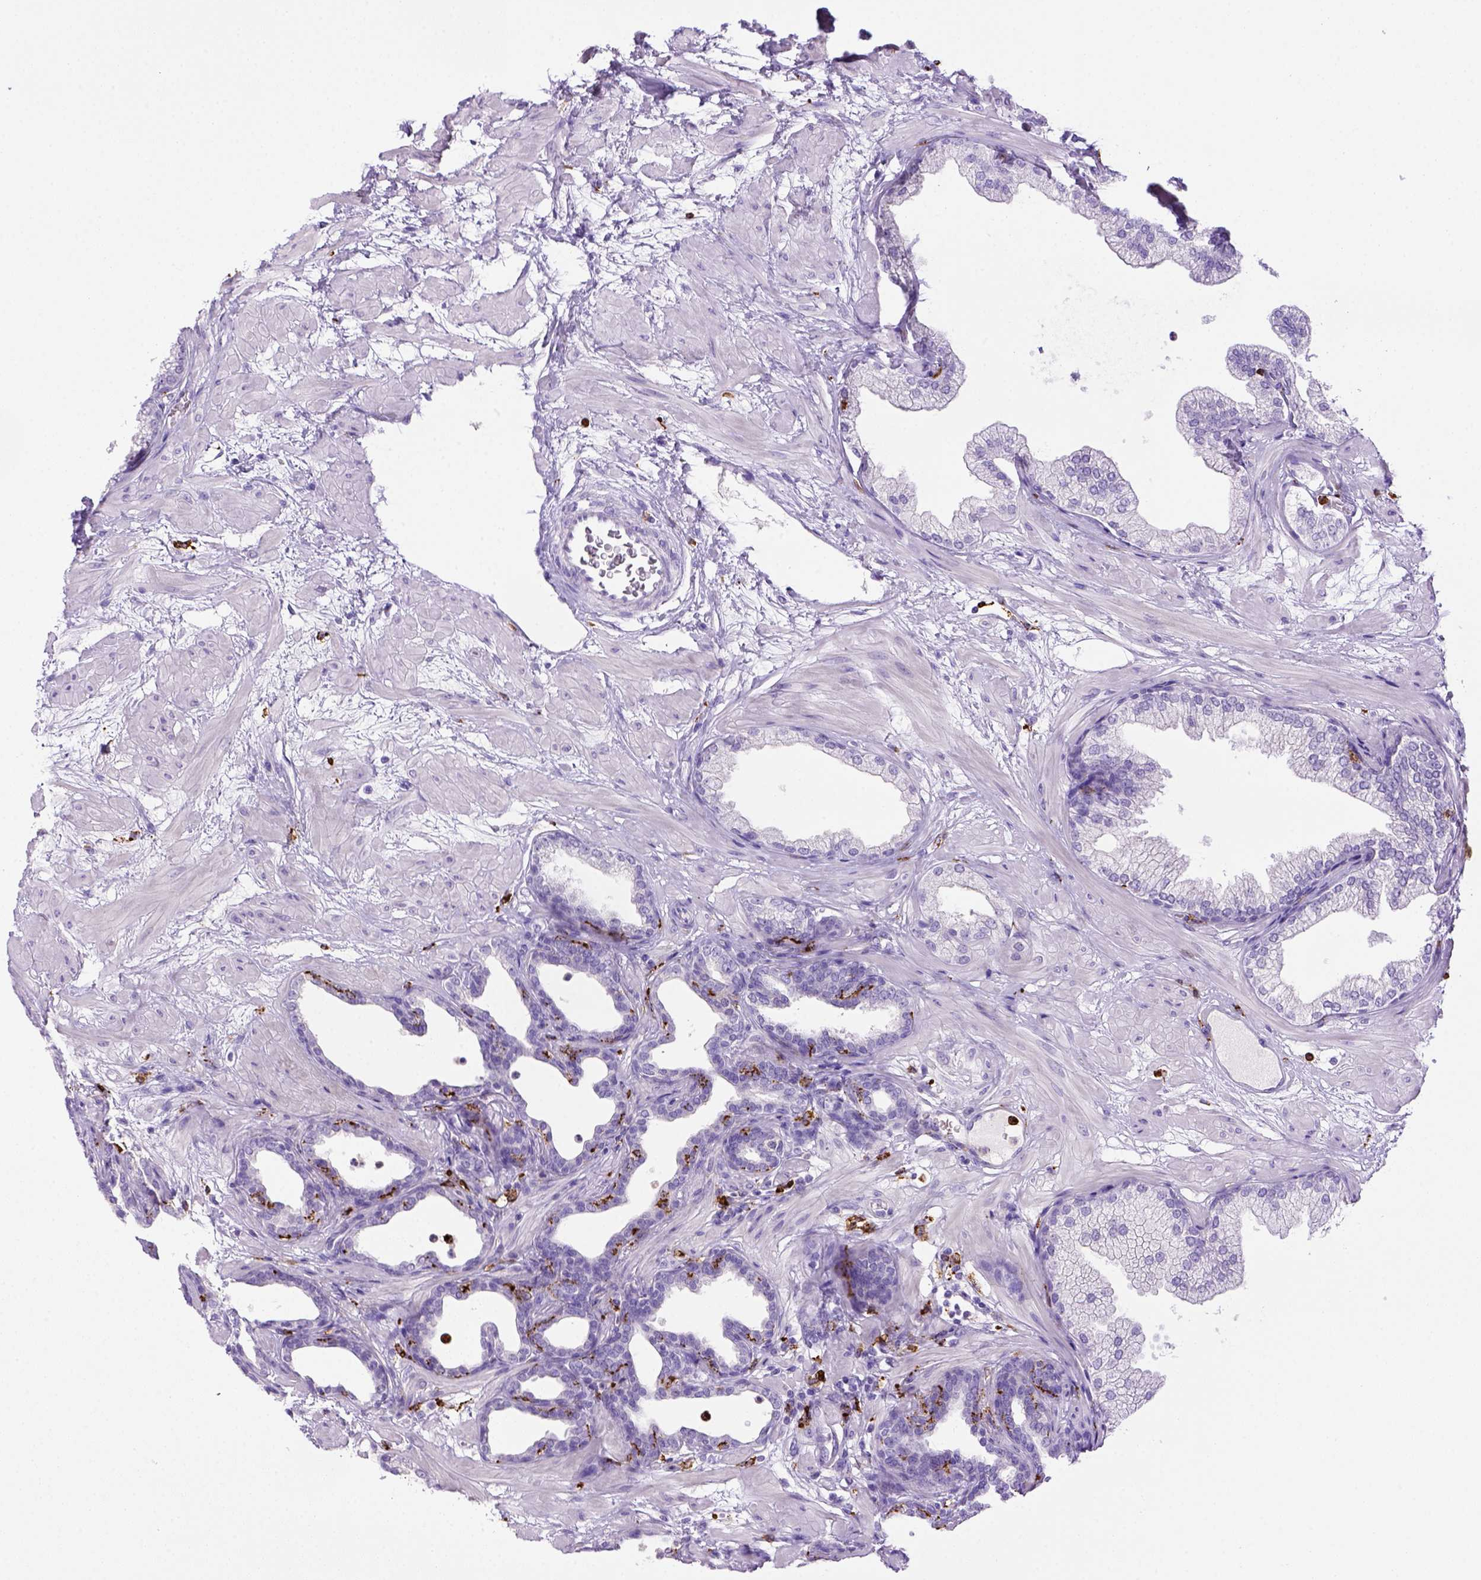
{"staining": {"intensity": "negative", "quantity": "none", "location": "none"}, "tissue": "prostate", "cell_type": "Glandular cells", "image_type": "normal", "snomed": [{"axis": "morphology", "description": "Normal tissue, NOS"}, {"axis": "topography", "description": "Prostate"}], "caption": "DAB (3,3'-diaminobenzidine) immunohistochemical staining of unremarkable prostate shows no significant staining in glandular cells.", "gene": "CD68", "patient": {"sex": "male", "age": 37}}